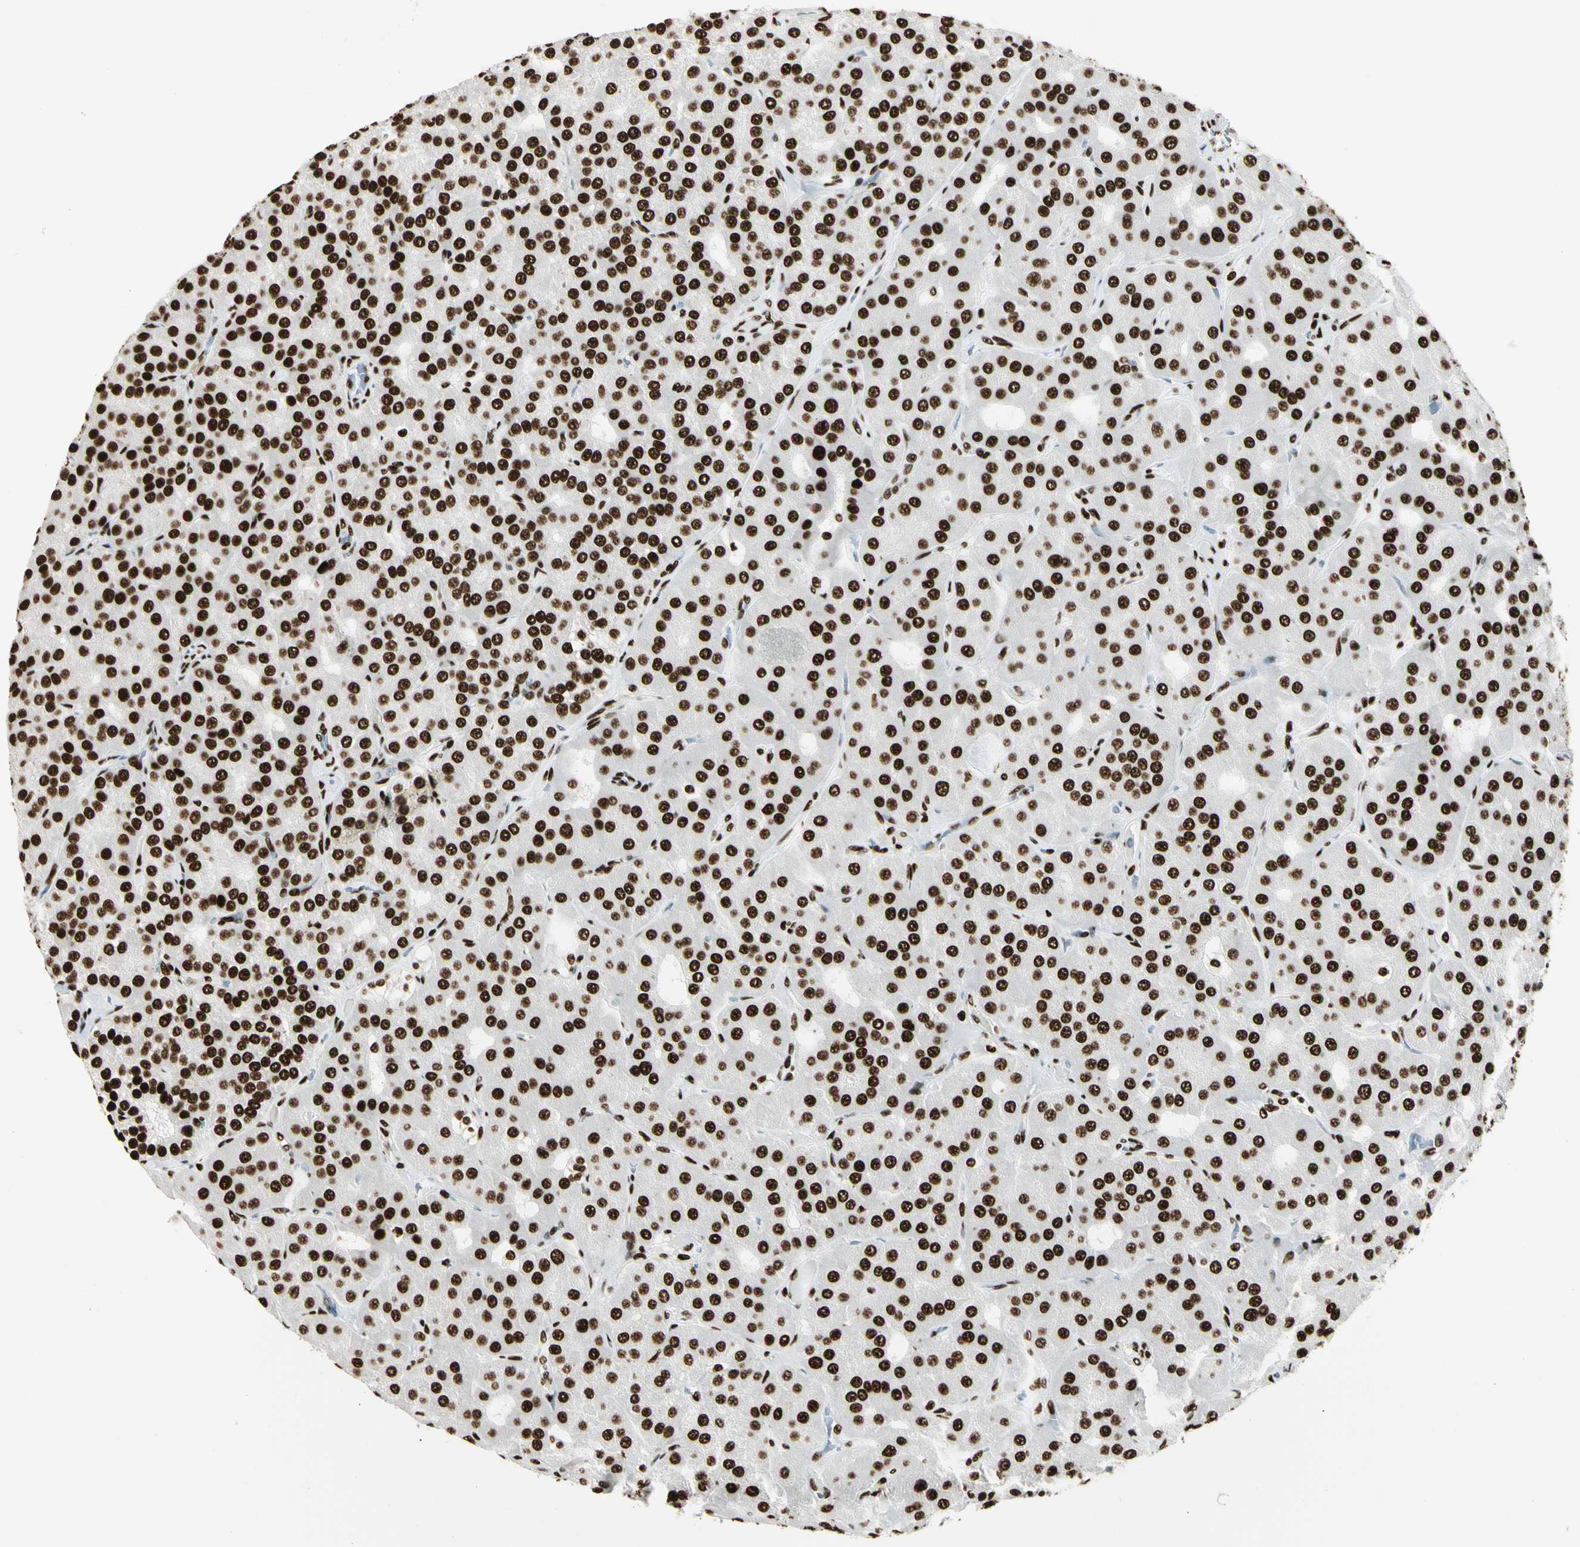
{"staining": {"intensity": "strong", "quantity": ">75%", "location": "nuclear"}, "tissue": "parathyroid gland", "cell_type": "Glandular cells", "image_type": "normal", "snomed": [{"axis": "morphology", "description": "Normal tissue, NOS"}, {"axis": "morphology", "description": "Adenoma, NOS"}, {"axis": "topography", "description": "Parathyroid gland"}], "caption": "DAB (3,3'-diaminobenzidine) immunohistochemical staining of normal parathyroid gland shows strong nuclear protein expression in approximately >75% of glandular cells. (Brightfield microscopy of DAB IHC at high magnification).", "gene": "CCAR1", "patient": {"sex": "female", "age": 86}}